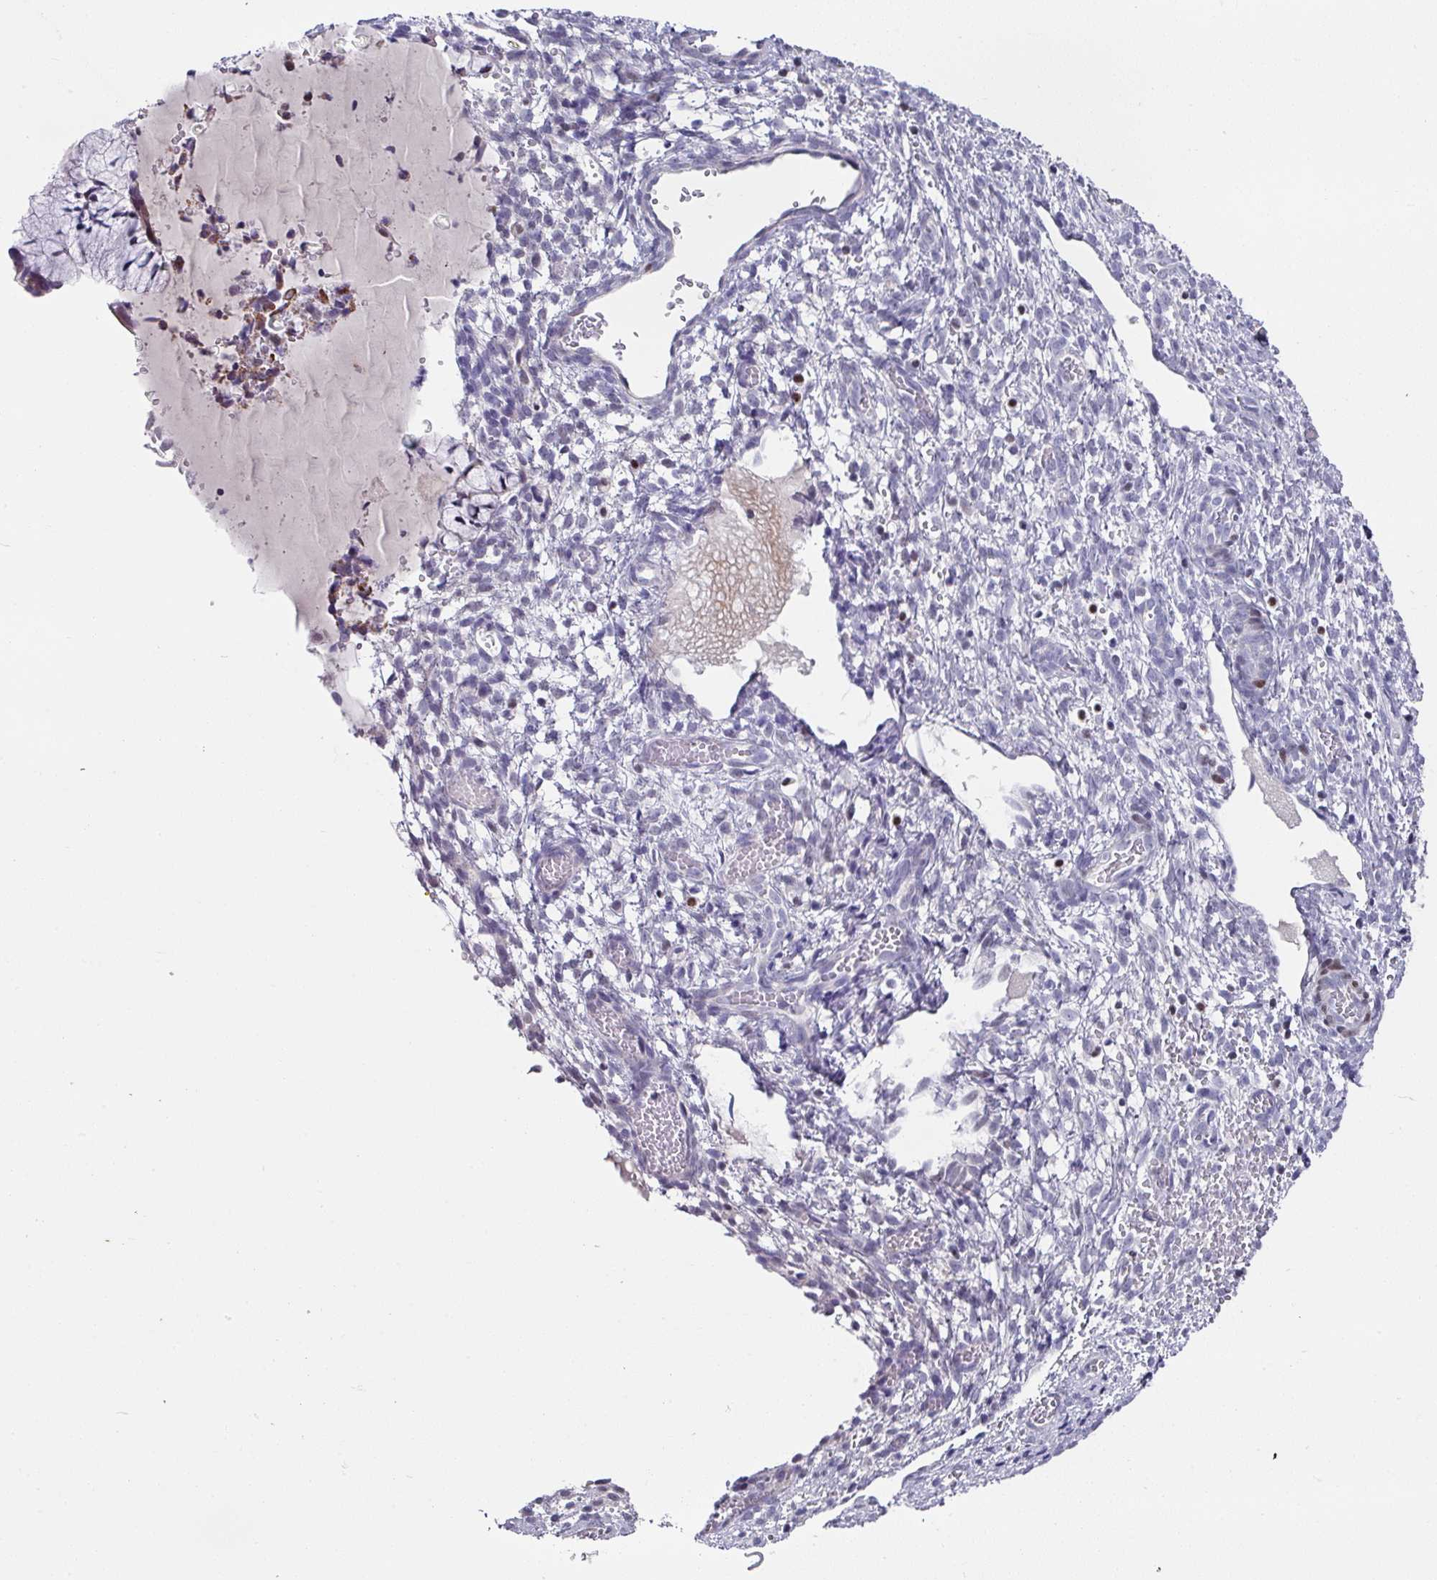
{"staining": {"intensity": "negative", "quantity": "none", "location": "none"}, "tissue": "cervical cancer", "cell_type": "Tumor cells", "image_type": "cancer", "snomed": [{"axis": "morphology", "description": "Squamous cell carcinoma, NOS"}, {"axis": "topography", "description": "Cervix"}], "caption": "Immunohistochemistry (IHC) histopathology image of human cervical squamous cell carcinoma stained for a protein (brown), which demonstrates no staining in tumor cells. The staining was performed using DAB to visualize the protein expression in brown, while the nuclei were stained in blue with hematoxylin (Magnification: 20x).", "gene": "CBX7", "patient": {"sex": "female", "age": 59}}